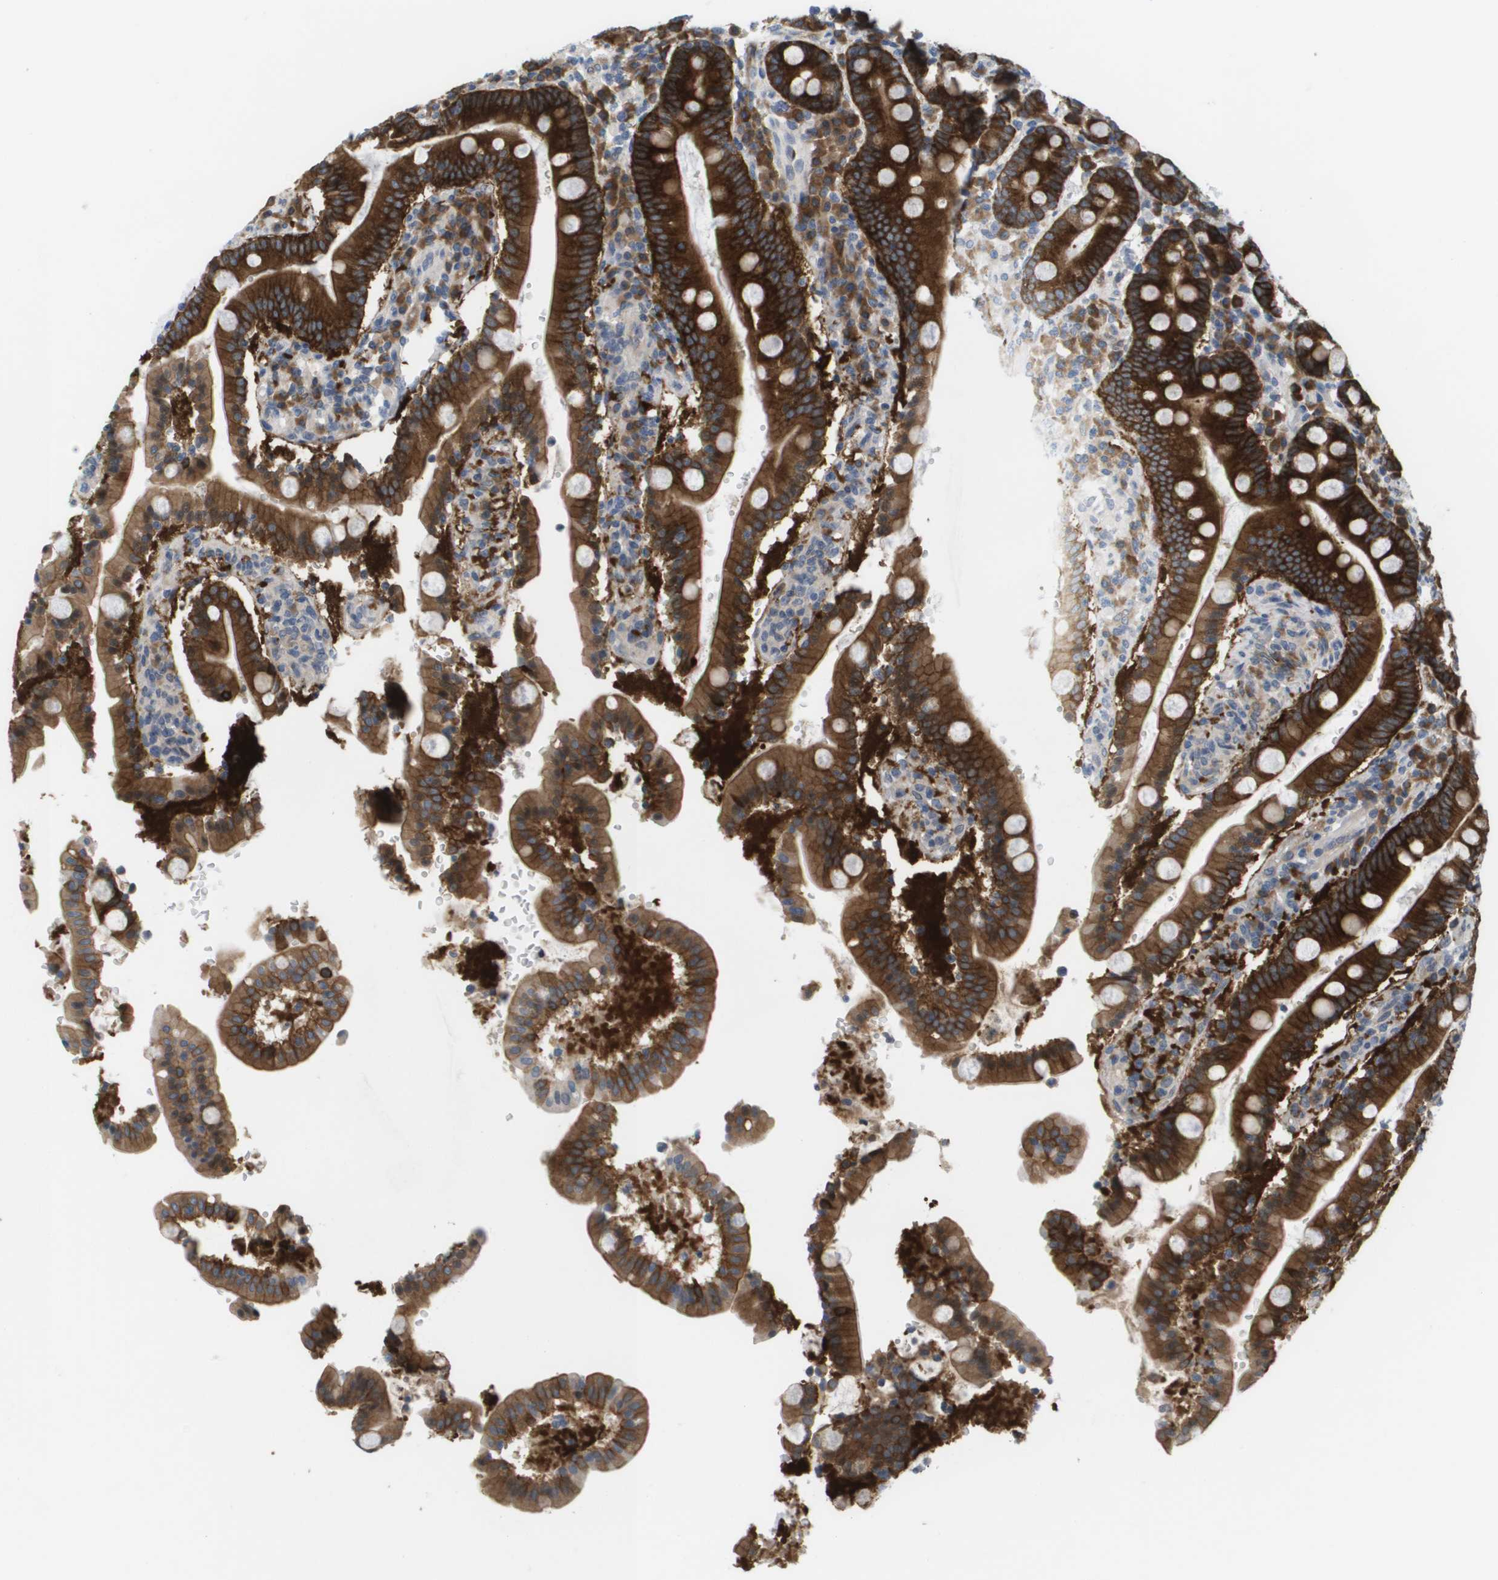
{"staining": {"intensity": "strong", "quantity": ">75%", "location": "cytoplasmic/membranous"}, "tissue": "duodenum", "cell_type": "Glandular cells", "image_type": "normal", "snomed": [{"axis": "morphology", "description": "Normal tissue, NOS"}, {"axis": "topography", "description": "Small intestine, NOS"}], "caption": "Immunohistochemical staining of benign duodenum shows strong cytoplasmic/membranous protein positivity in approximately >75% of glandular cells.", "gene": "MARCHF8", "patient": {"sex": "female", "age": 71}}